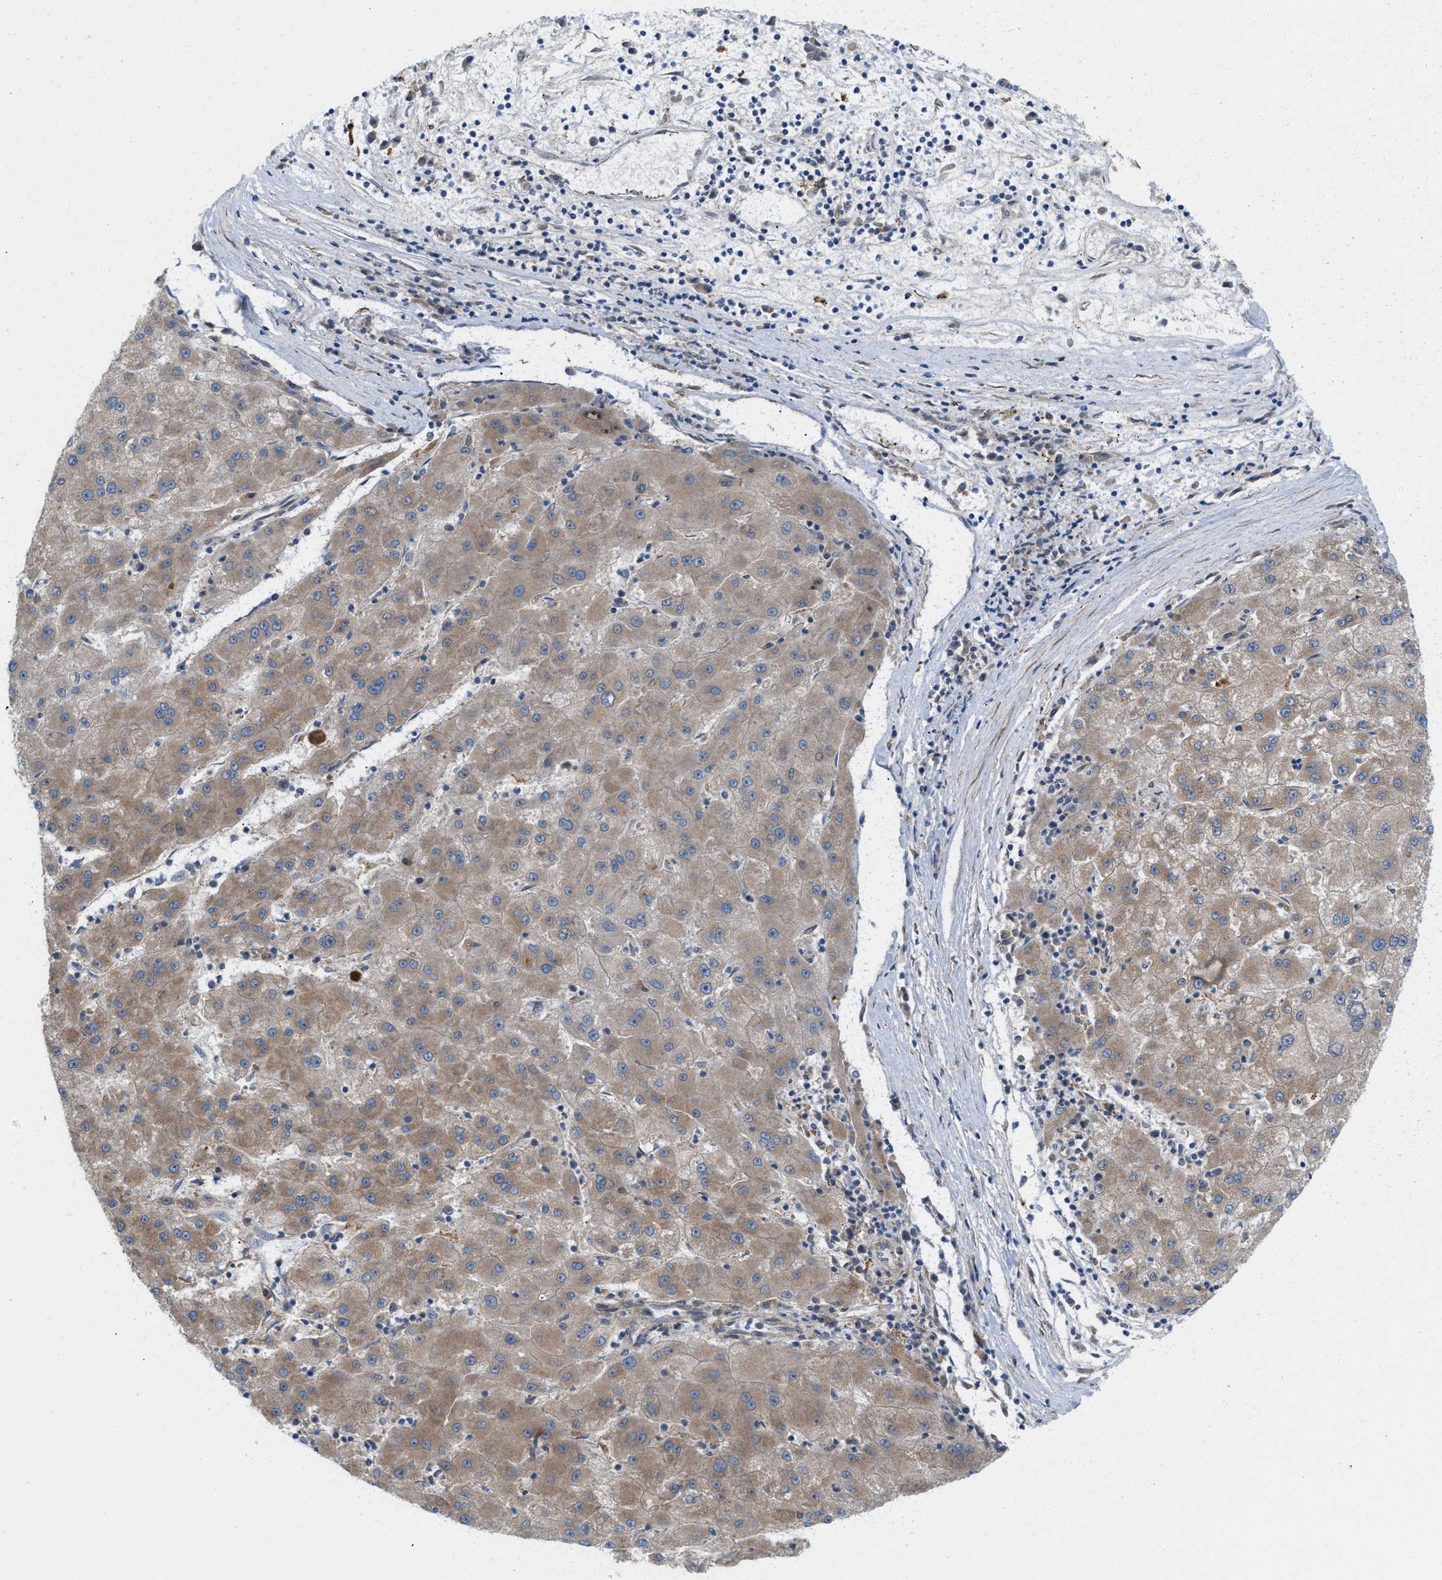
{"staining": {"intensity": "moderate", "quantity": ">75%", "location": "cytoplasmic/membranous"}, "tissue": "liver cancer", "cell_type": "Tumor cells", "image_type": "cancer", "snomed": [{"axis": "morphology", "description": "Carcinoma, Hepatocellular, NOS"}, {"axis": "topography", "description": "Liver"}], "caption": "Liver hepatocellular carcinoma was stained to show a protein in brown. There is medium levels of moderate cytoplasmic/membranous positivity in about >75% of tumor cells. (IHC, brightfield microscopy, high magnification).", "gene": "CYB5D1", "patient": {"sex": "male", "age": 72}}